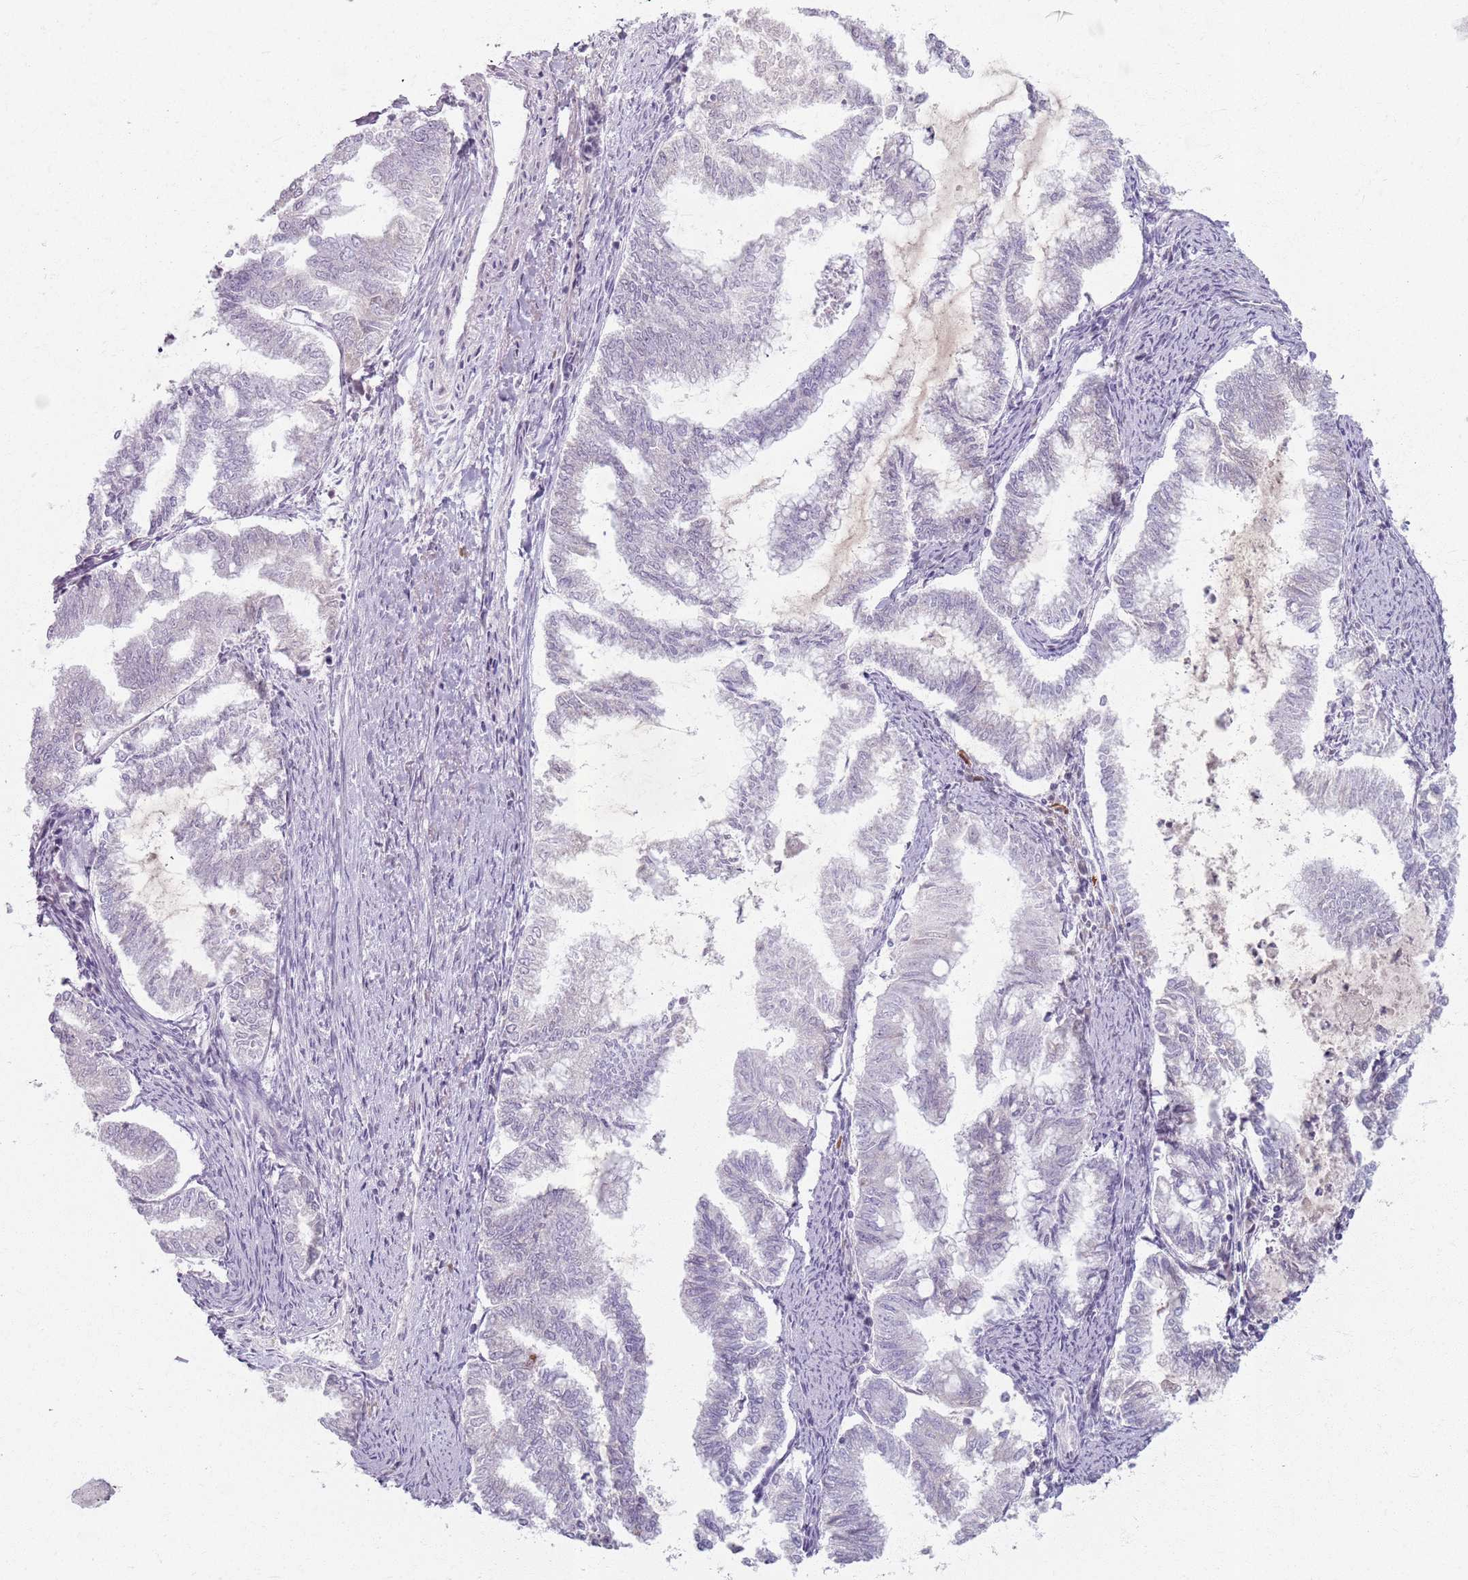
{"staining": {"intensity": "negative", "quantity": "none", "location": "none"}, "tissue": "endometrial cancer", "cell_type": "Tumor cells", "image_type": "cancer", "snomed": [{"axis": "morphology", "description": "Adenocarcinoma, NOS"}, {"axis": "topography", "description": "Endometrium"}], "caption": "Immunohistochemistry (IHC) of human endometrial cancer demonstrates no positivity in tumor cells.", "gene": "CRIPT", "patient": {"sex": "female", "age": 79}}